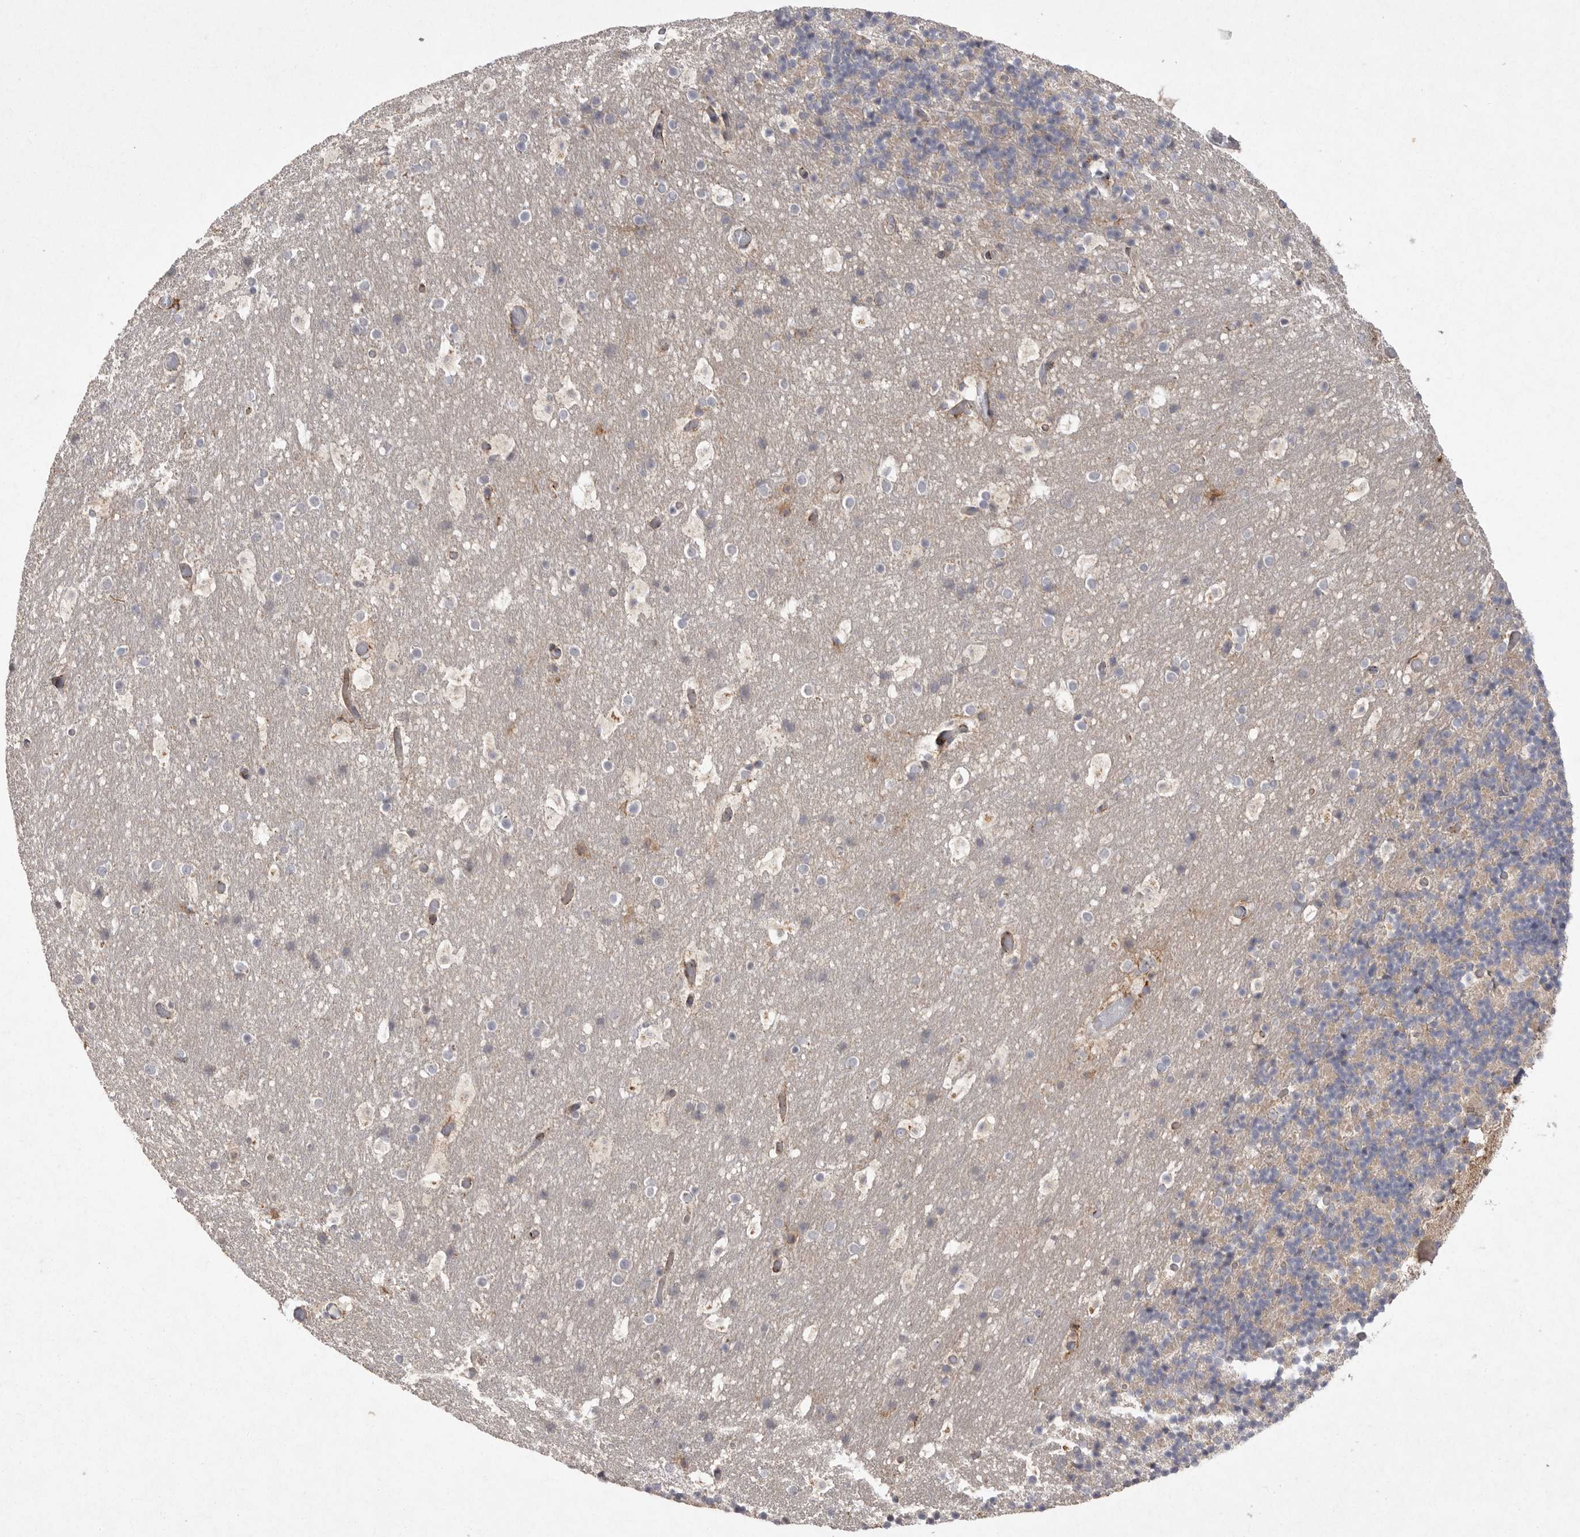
{"staining": {"intensity": "negative", "quantity": "none", "location": "none"}, "tissue": "cerebellum", "cell_type": "Cells in granular layer", "image_type": "normal", "snomed": [{"axis": "morphology", "description": "Normal tissue, NOS"}, {"axis": "topography", "description": "Cerebellum"}], "caption": "Cells in granular layer are negative for brown protein staining in benign cerebellum.", "gene": "VANGL2", "patient": {"sex": "male", "age": 57}}